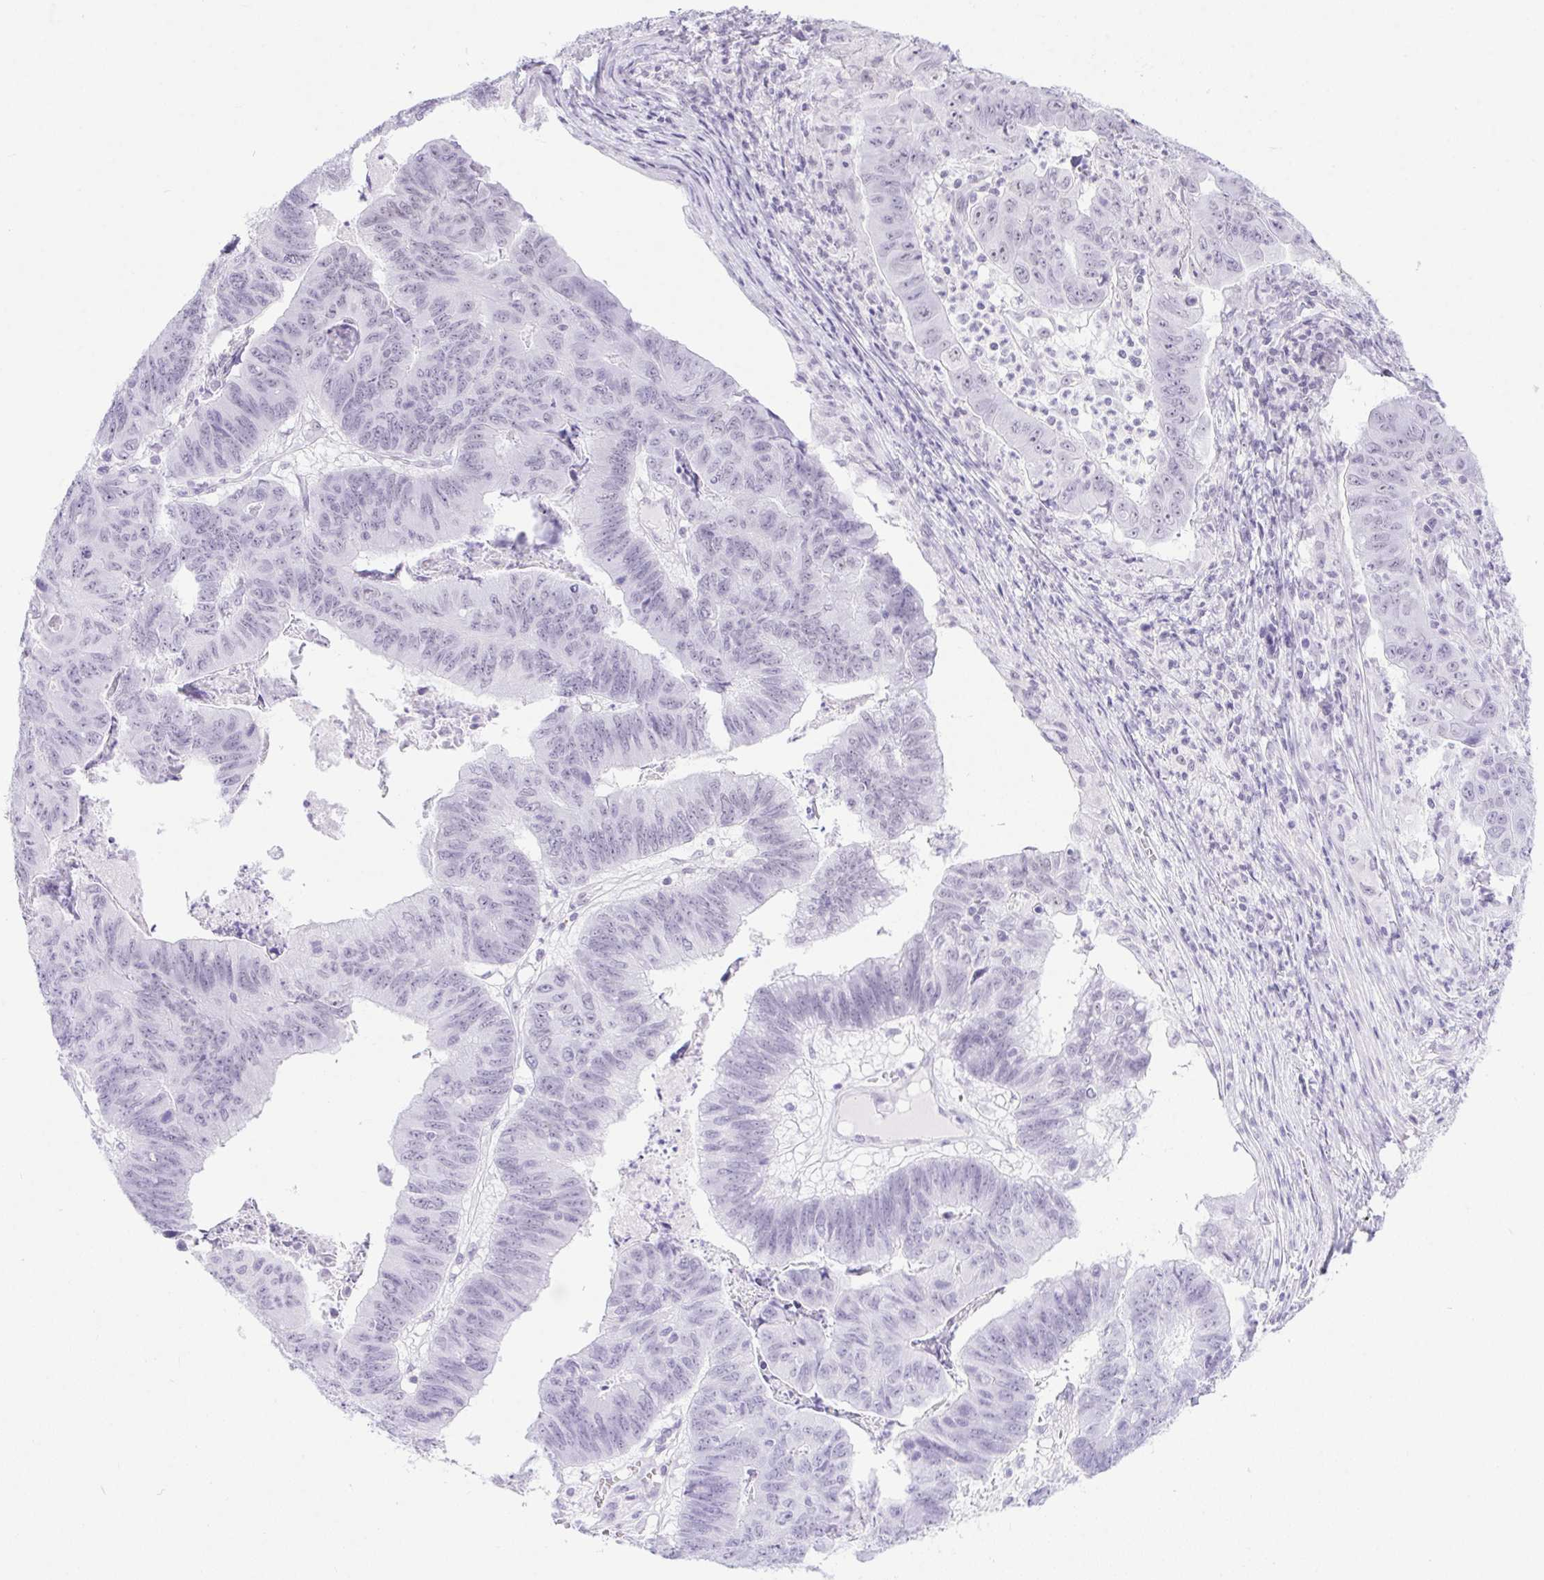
{"staining": {"intensity": "negative", "quantity": "none", "location": "none"}, "tissue": "stomach cancer", "cell_type": "Tumor cells", "image_type": "cancer", "snomed": [{"axis": "morphology", "description": "Adenocarcinoma, NOS"}, {"axis": "topography", "description": "Stomach, lower"}], "caption": "Immunohistochemistry (IHC) image of neoplastic tissue: human stomach cancer stained with DAB (3,3'-diaminobenzidine) exhibits no significant protein staining in tumor cells.", "gene": "DDX17", "patient": {"sex": "male", "age": 77}}